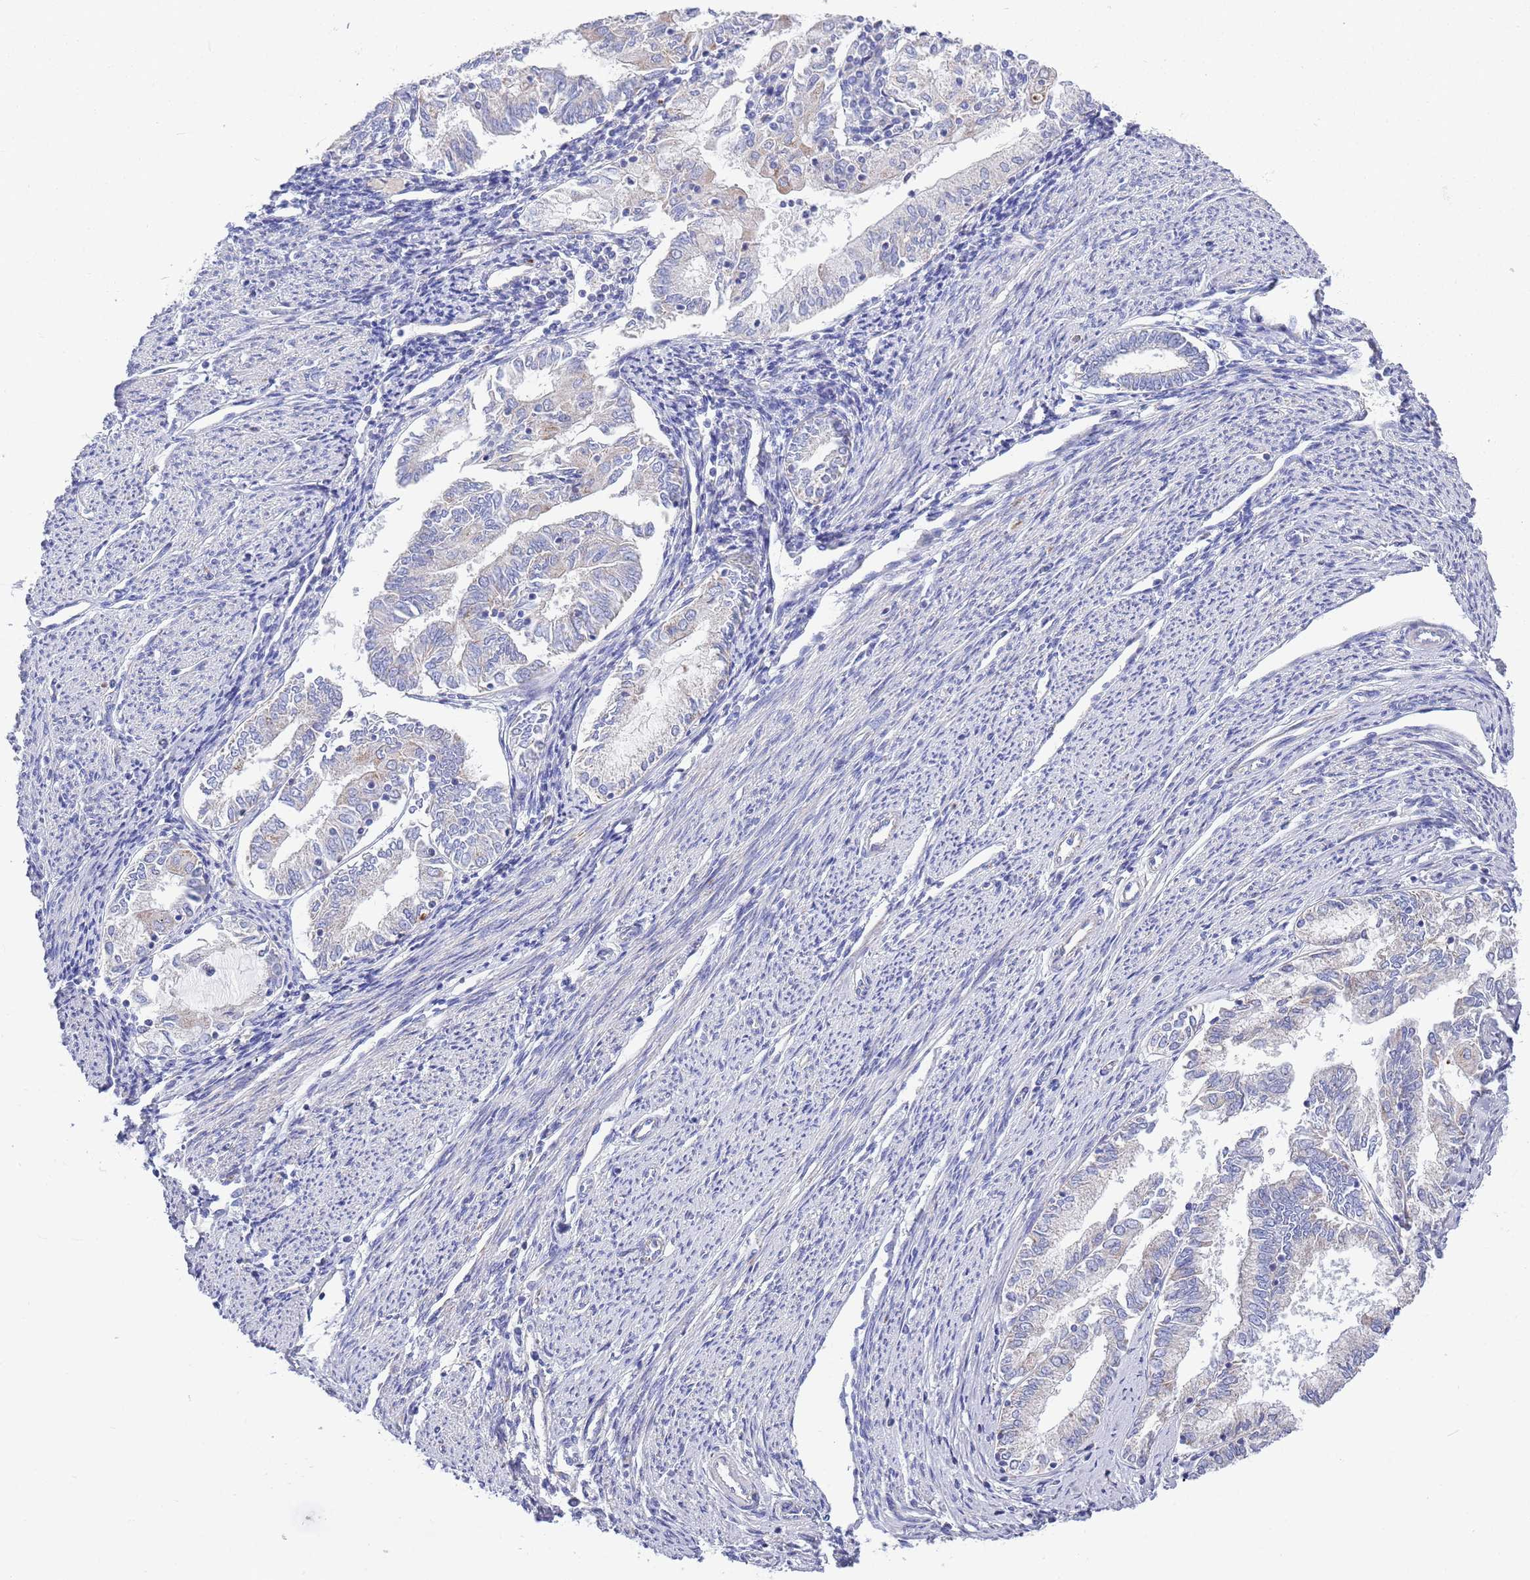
{"staining": {"intensity": "negative", "quantity": "none", "location": "none"}, "tissue": "endometrial cancer", "cell_type": "Tumor cells", "image_type": "cancer", "snomed": [{"axis": "morphology", "description": "Adenocarcinoma, NOS"}, {"axis": "topography", "description": "Endometrium"}], "caption": "Endometrial cancer (adenocarcinoma) was stained to show a protein in brown. There is no significant staining in tumor cells.", "gene": "EMC8", "patient": {"sex": "female", "age": 79}}